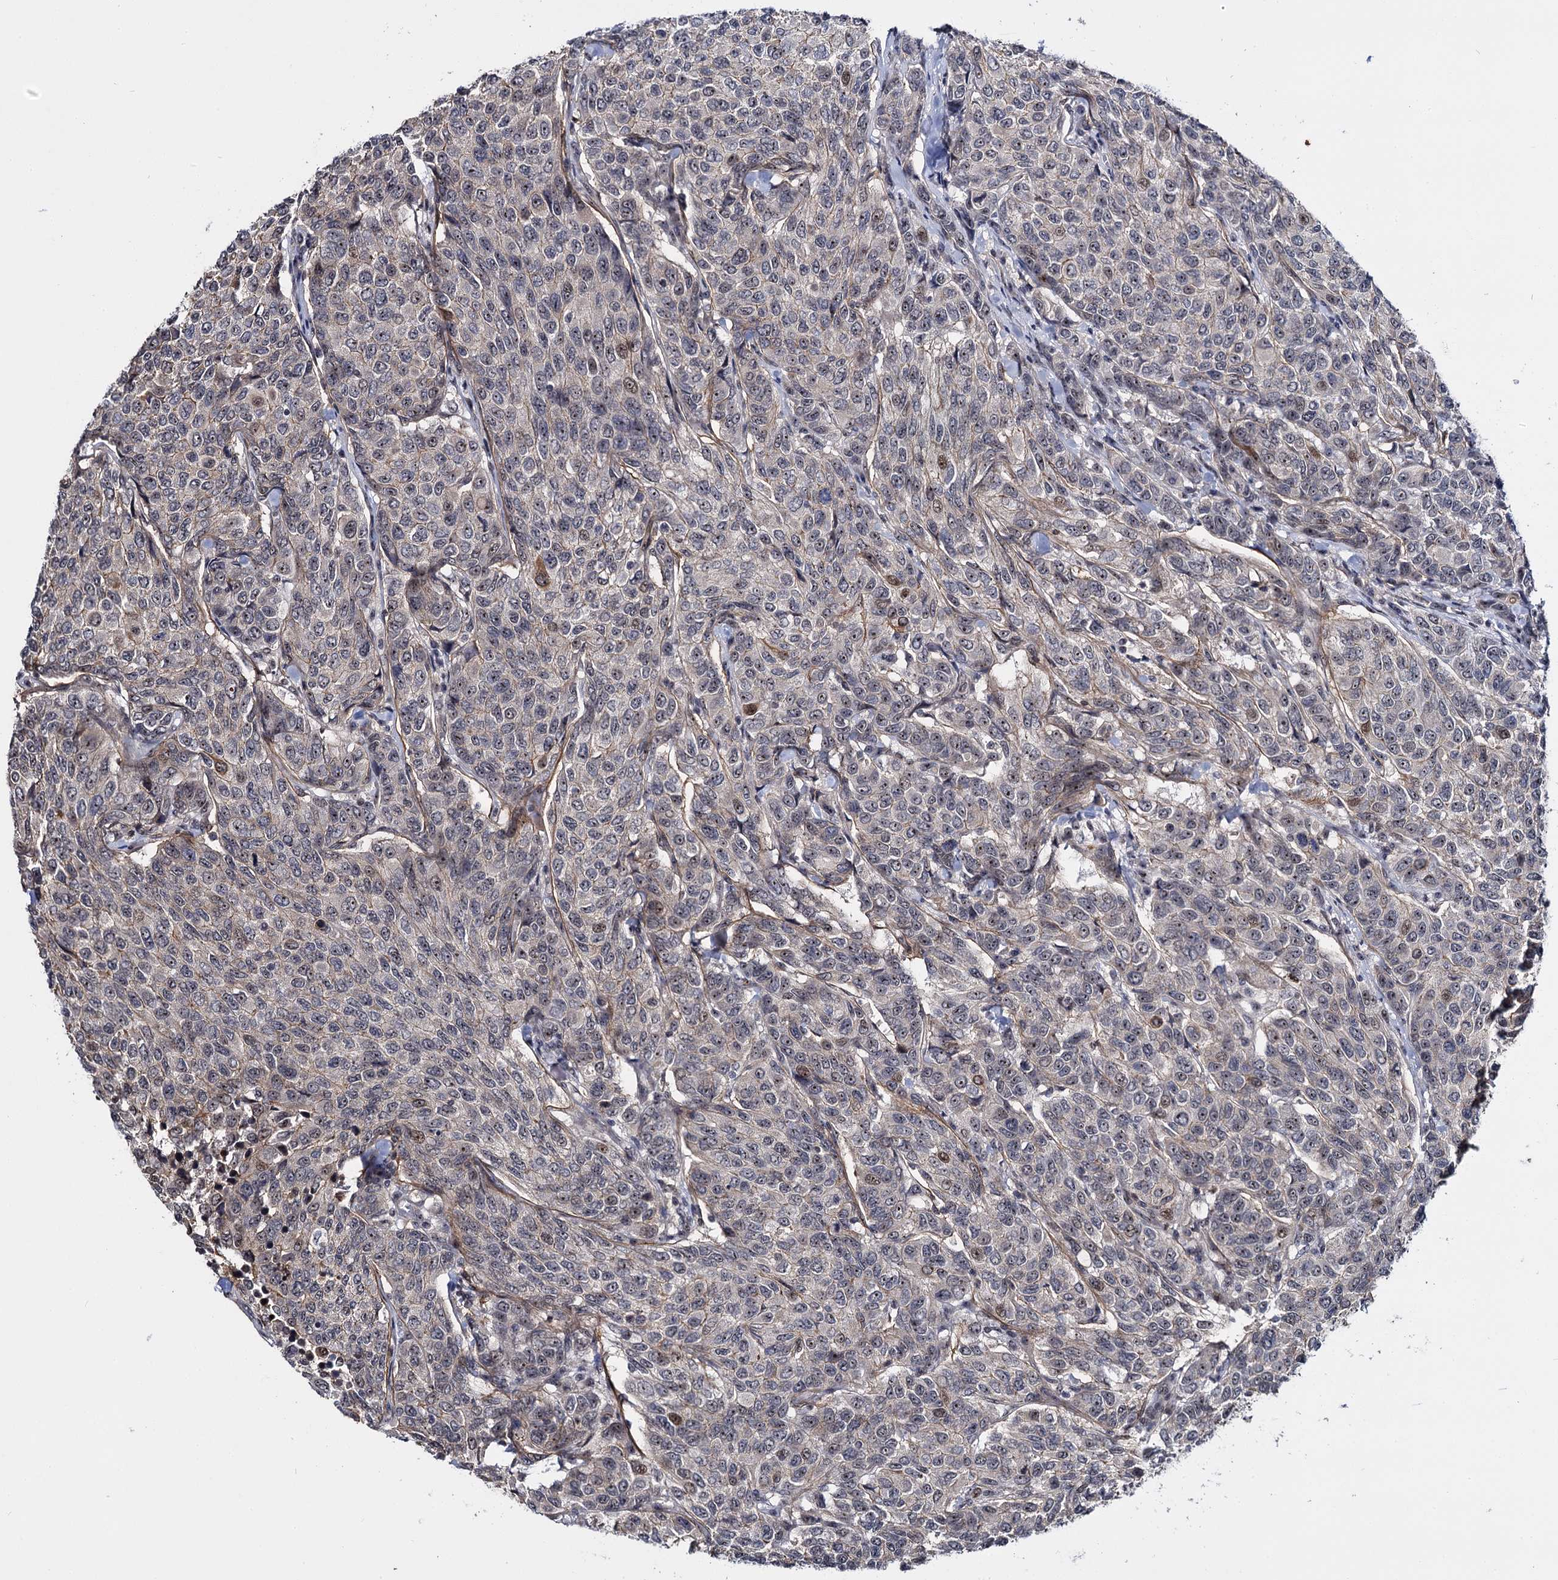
{"staining": {"intensity": "negative", "quantity": "none", "location": "none"}, "tissue": "breast cancer", "cell_type": "Tumor cells", "image_type": "cancer", "snomed": [{"axis": "morphology", "description": "Duct carcinoma"}, {"axis": "topography", "description": "Breast"}], "caption": "Tumor cells show no significant protein positivity in breast cancer.", "gene": "SUPT20H", "patient": {"sex": "female", "age": 55}}